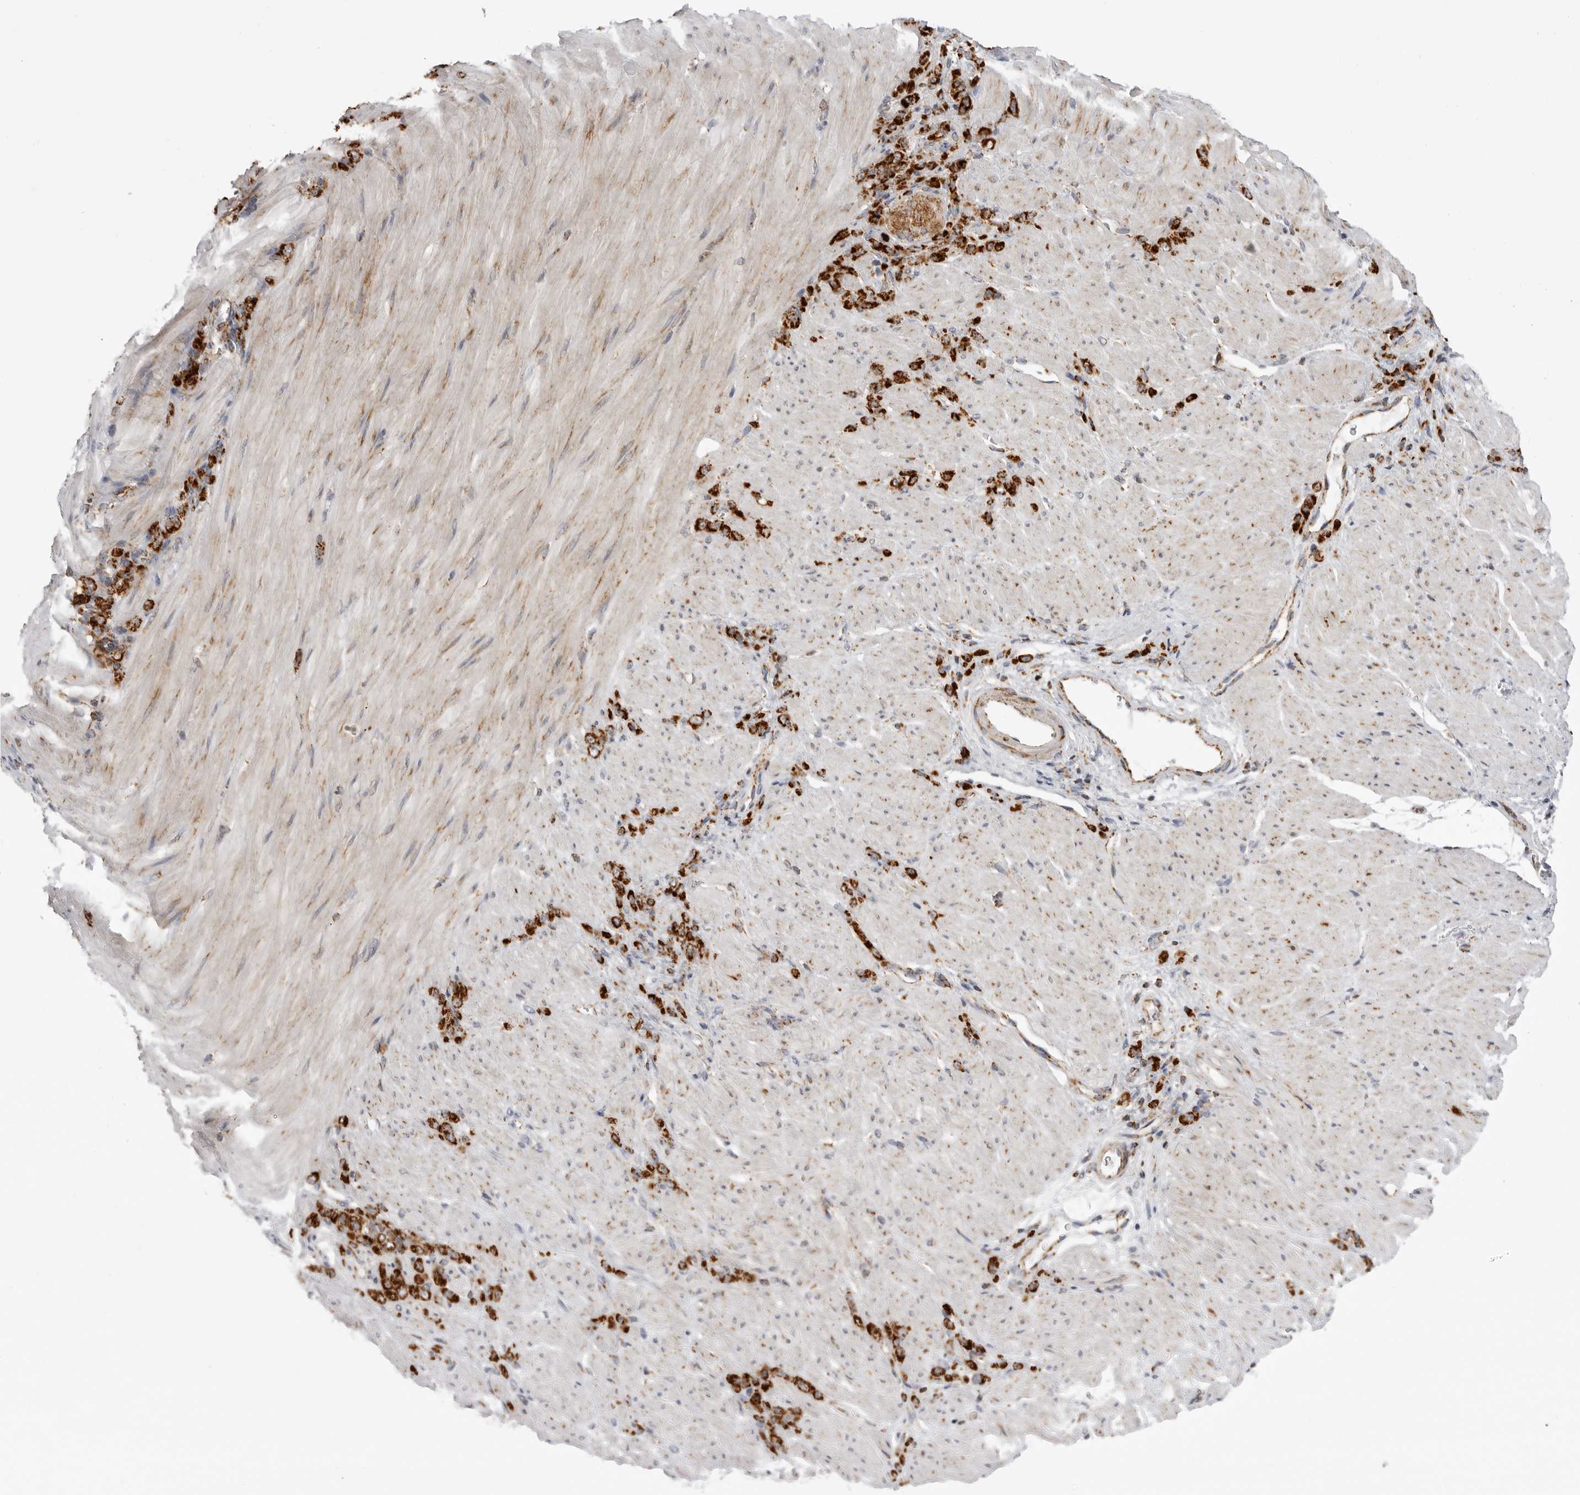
{"staining": {"intensity": "strong", "quantity": ">75%", "location": "cytoplasmic/membranous"}, "tissue": "stomach cancer", "cell_type": "Tumor cells", "image_type": "cancer", "snomed": [{"axis": "morphology", "description": "Normal tissue, NOS"}, {"axis": "morphology", "description": "Adenocarcinoma, NOS"}, {"axis": "topography", "description": "Stomach"}], "caption": "Immunohistochemical staining of stomach cancer displays high levels of strong cytoplasmic/membranous expression in about >75% of tumor cells.", "gene": "TUFM", "patient": {"sex": "male", "age": 82}}